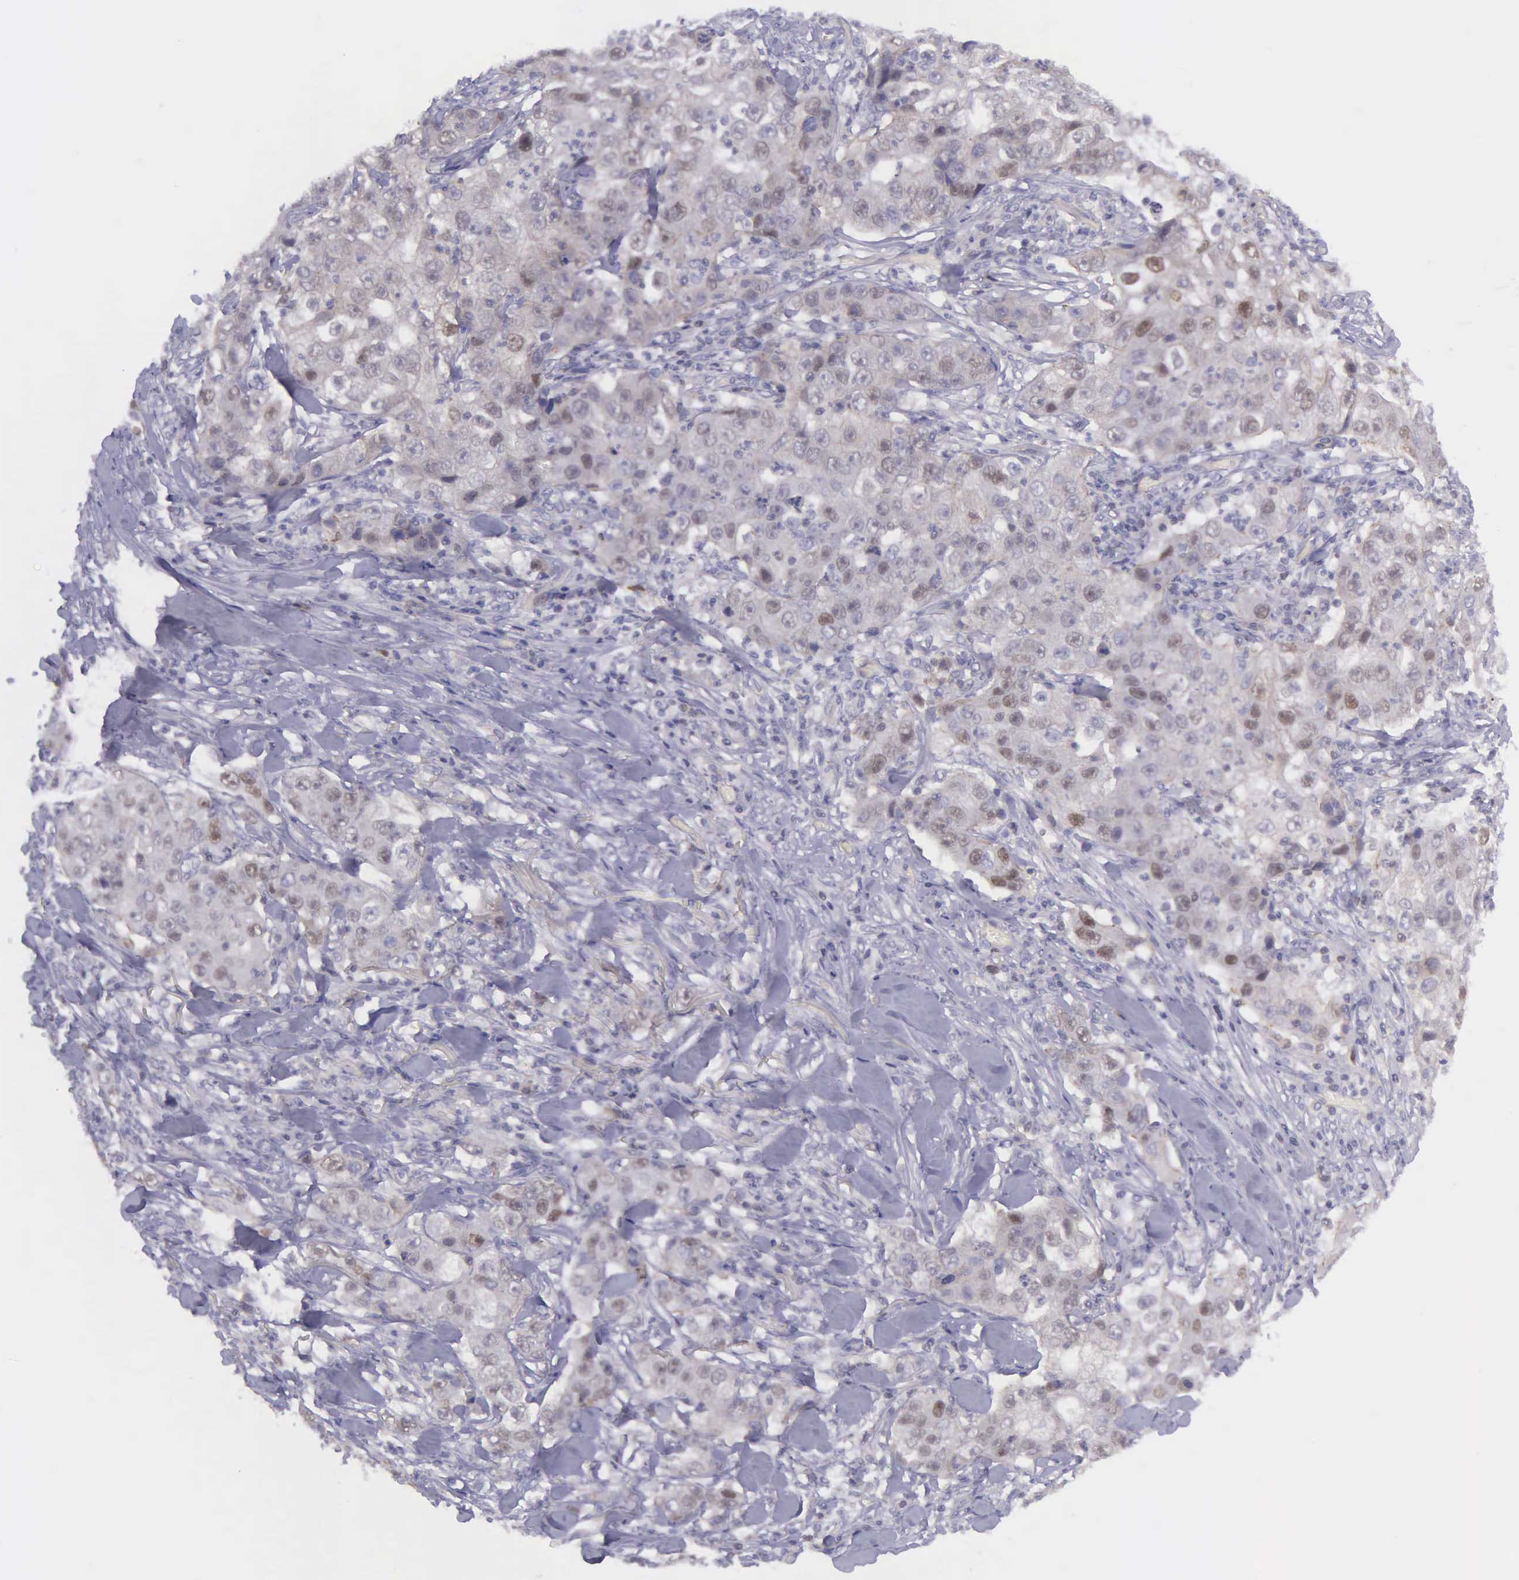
{"staining": {"intensity": "negative", "quantity": "none", "location": "none"}, "tissue": "lung cancer", "cell_type": "Tumor cells", "image_type": "cancer", "snomed": [{"axis": "morphology", "description": "Squamous cell carcinoma, NOS"}, {"axis": "topography", "description": "Lung"}], "caption": "Squamous cell carcinoma (lung) was stained to show a protein in brown. There is no significant positivity in tumor cells.", "gene": "MICAL3", "patient": {"sex": "male", "age": 64}}